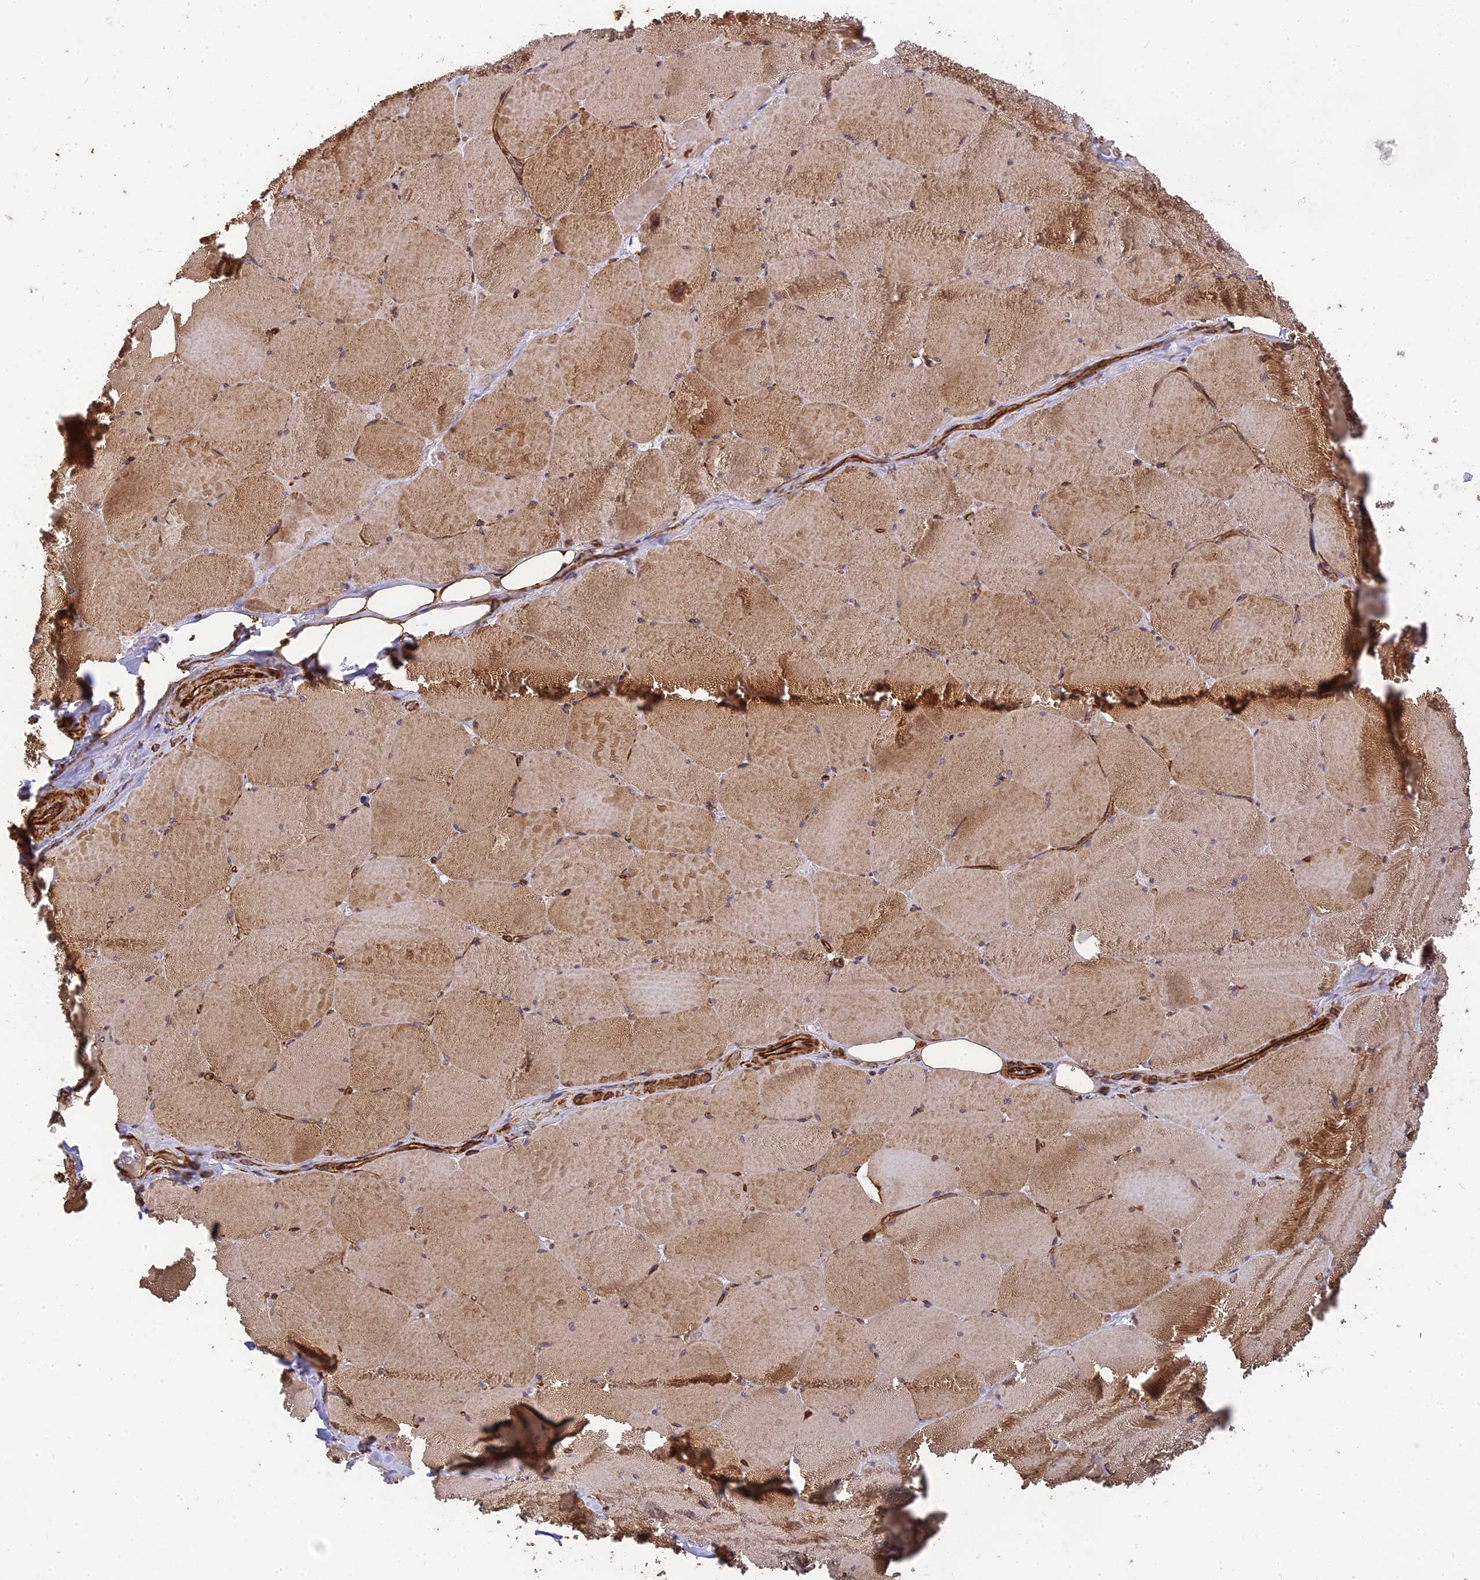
{"staining": {"intensity": "moderate", "quantity": ">75%", "location": "cytoplasmic/membranous"}, "tissue": "skeletal muscle", "cell_type": "Myocytes", "image_type": "normal", "snomed": [{"axis": "morphology", "description": "Normal tissue, NOS"}, {"axis": "topography", "description": "Skeletal muscle"}, {"axis": "topography", "description": "Head-Neck"}], "caption": "Brown immunohistochemical staining in unremarkable human skeletal muscle reveals moderate cytoplasmic/membranous positivity in about >75% of myocytes.", "gene": "DSTYK", "patient": {"sex": "male", "age": 66}}